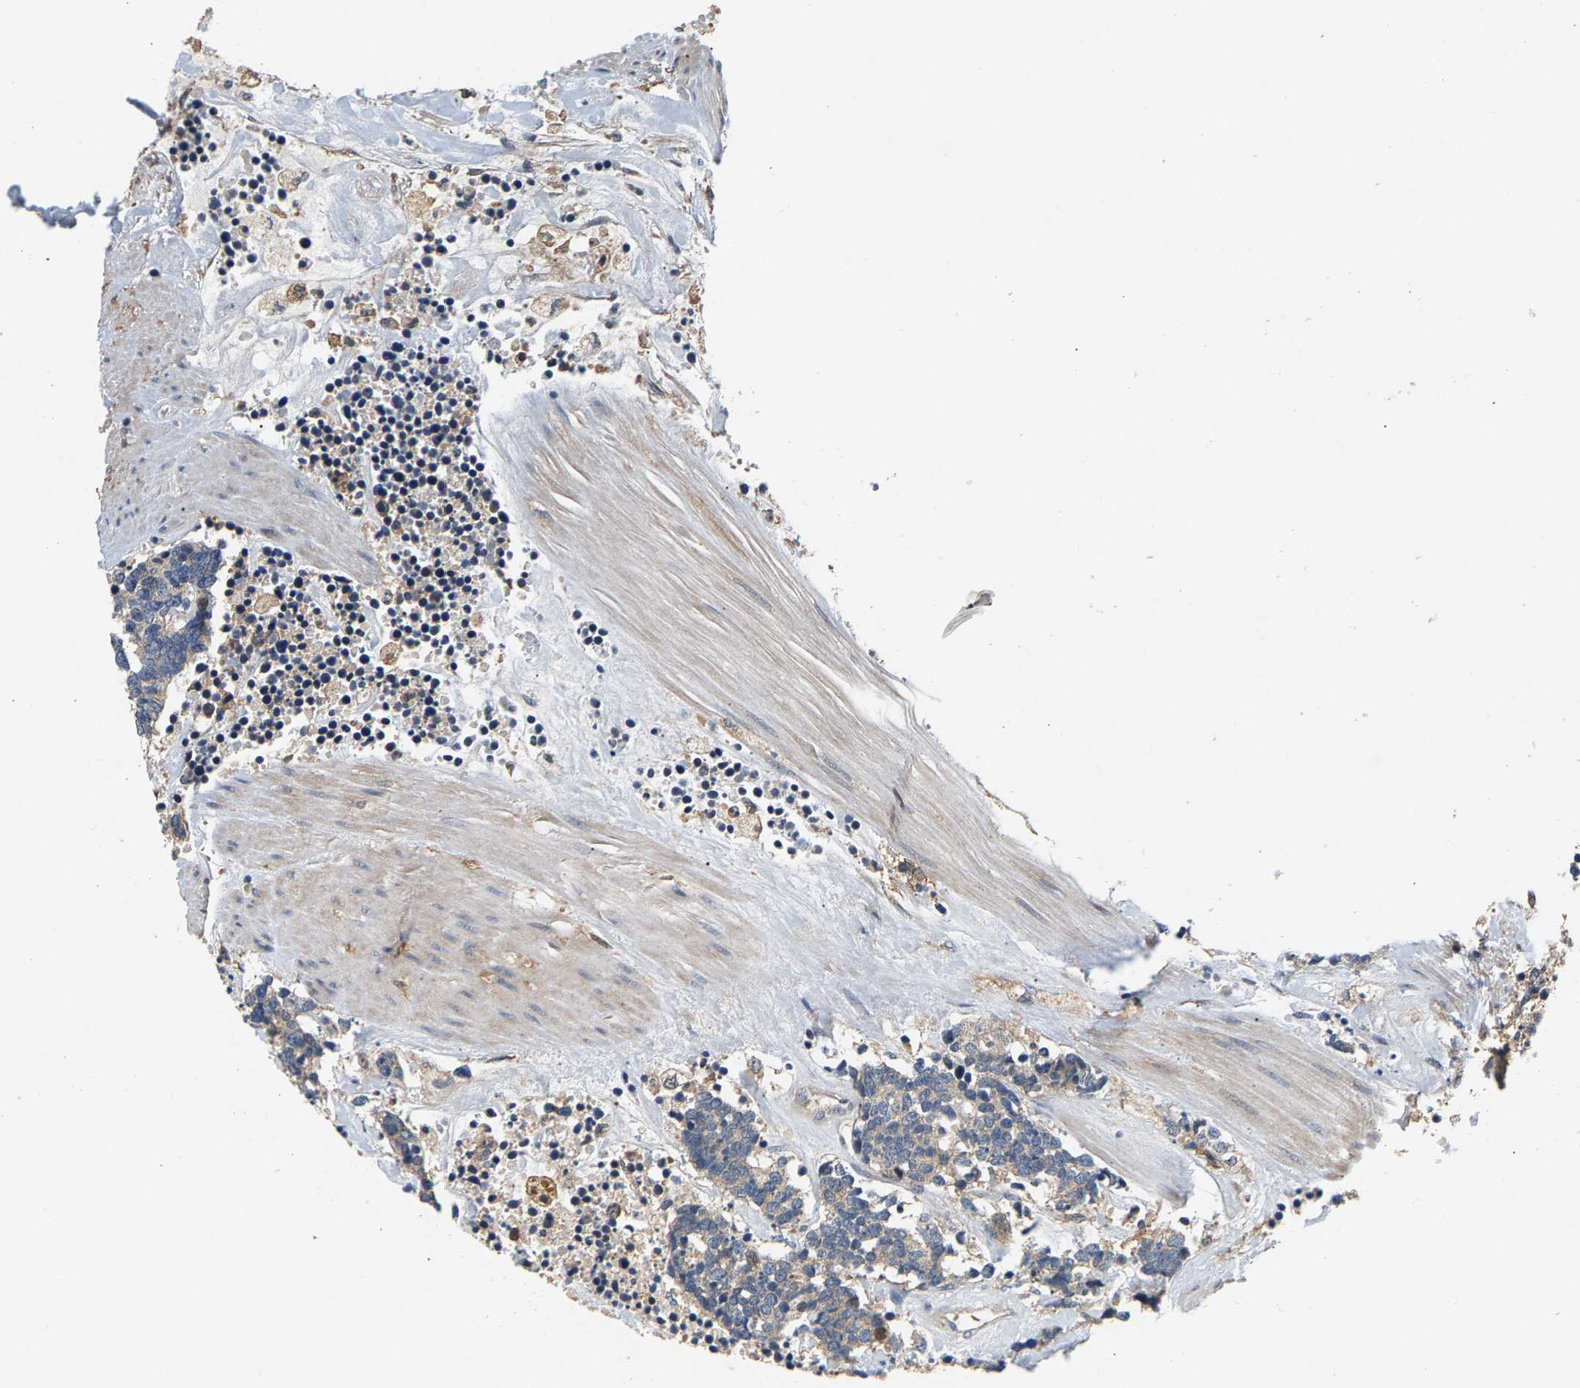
{"staining": {"intensity": "weak", "quantity": "<25%", "location": "cytoplasmic/membranous"}, "tissue": "carcinoid", "cell_type": "Tumor cells", "image_type": "cancer", "snomed": [{"axis": "morphology", "description": "Carcinoma, NOS"}, {"axis": "morphology", "description": "Carcinoid, malignant, NOS"}, {"axis": "topography", "description": "Urinary bladder"}], "caption": "Tumor cells are negative for brown protein staining in malignant carcinoid.", "gene": "FAM78A", "patient": {"sex": "male", "age": 57}}